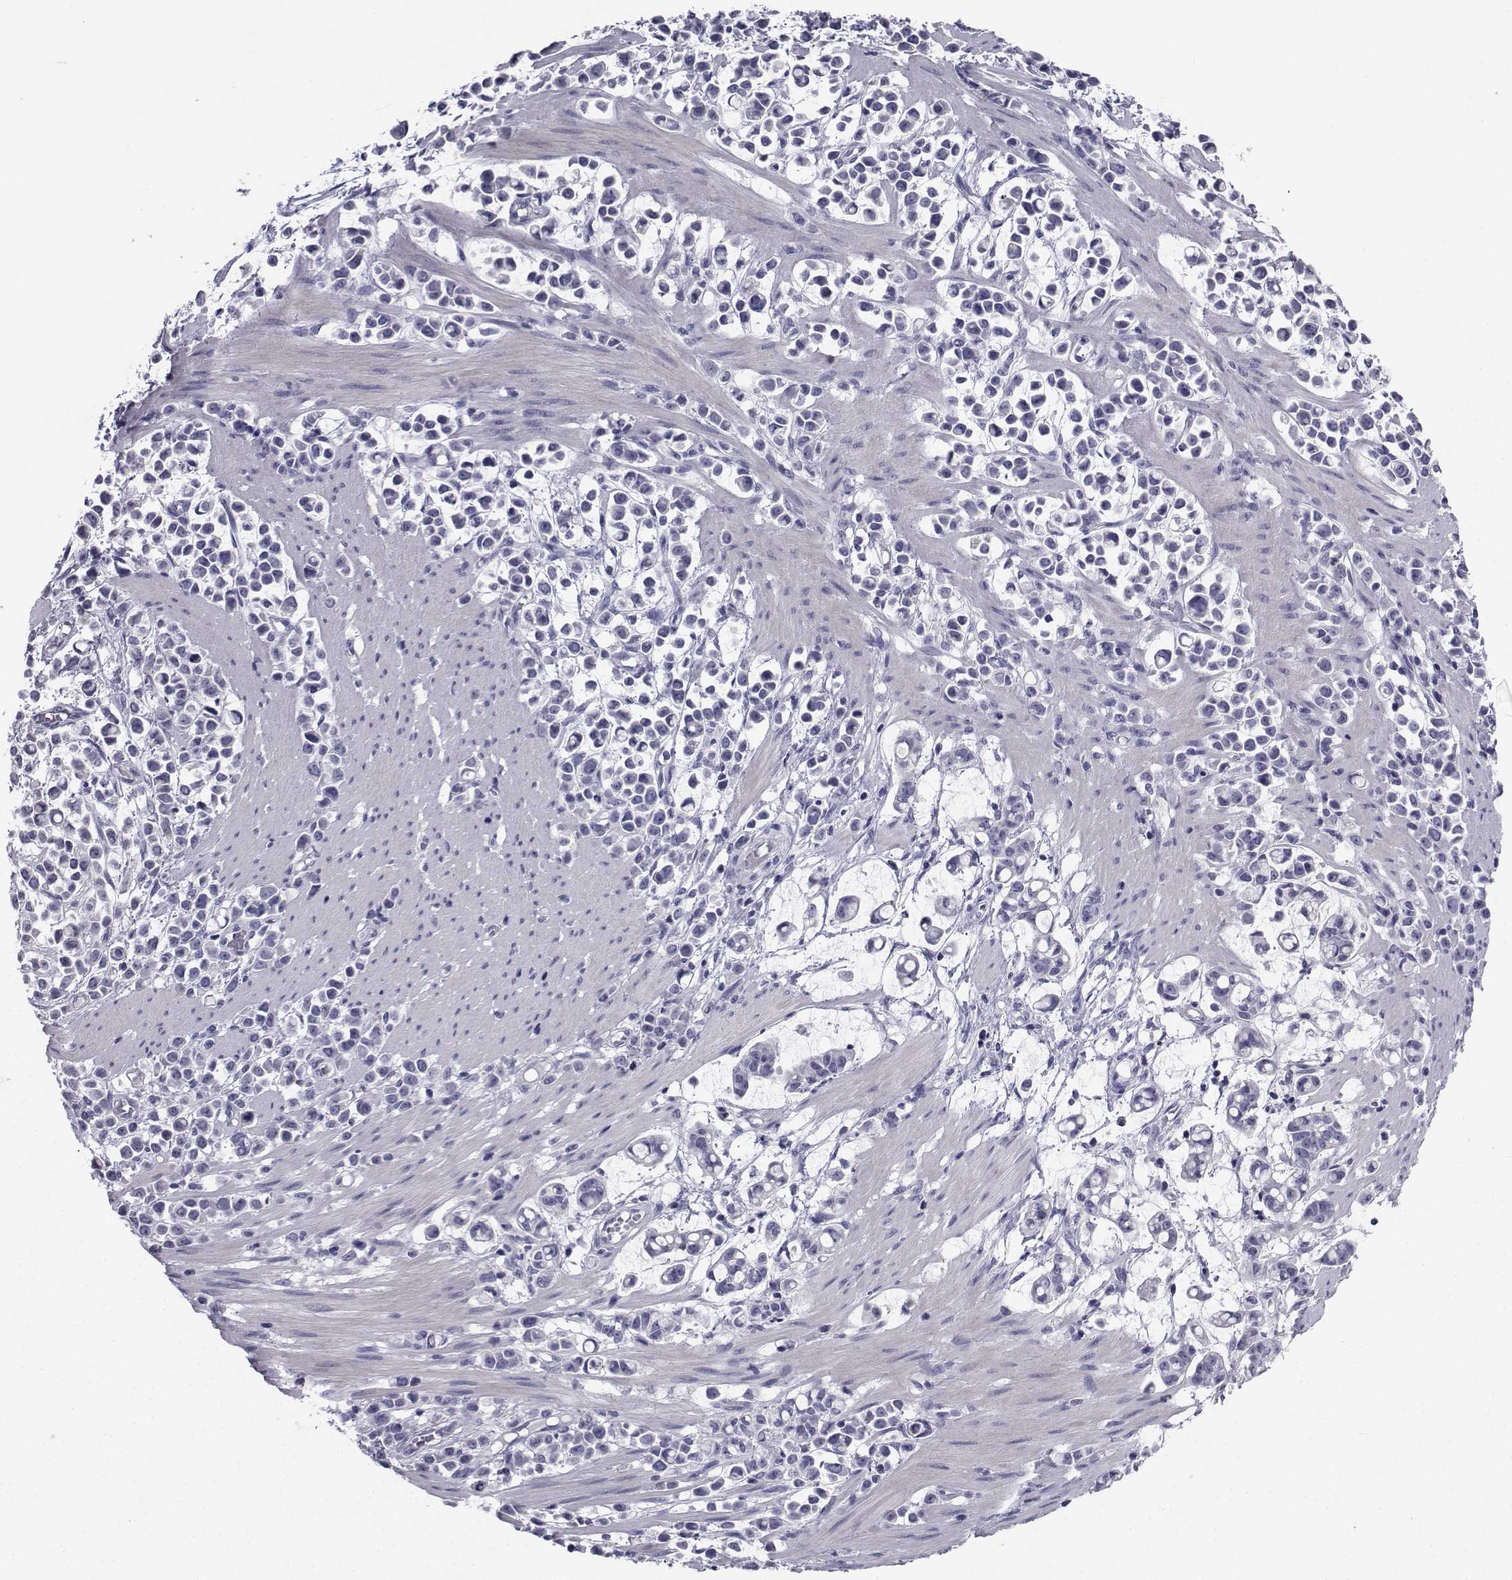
{"staining": {"intensity": "negative", "quantity": "none", "location": "none"}, "tissue": "stomach cancer", "cell_type": "Tumor cells", "image_type": "cancer", "snomed": [{"axis": "morphology", "description": "Adenocarcinoma, NOS"}, {"axis": "topography", "description": "Stomach"}], "caption": "An image of human stomach cancer (adenocarcinoma) is negative for staining in tumor cells.", "gene": "CHRNA1", "patient": {"sex": "male", "age": 82}}